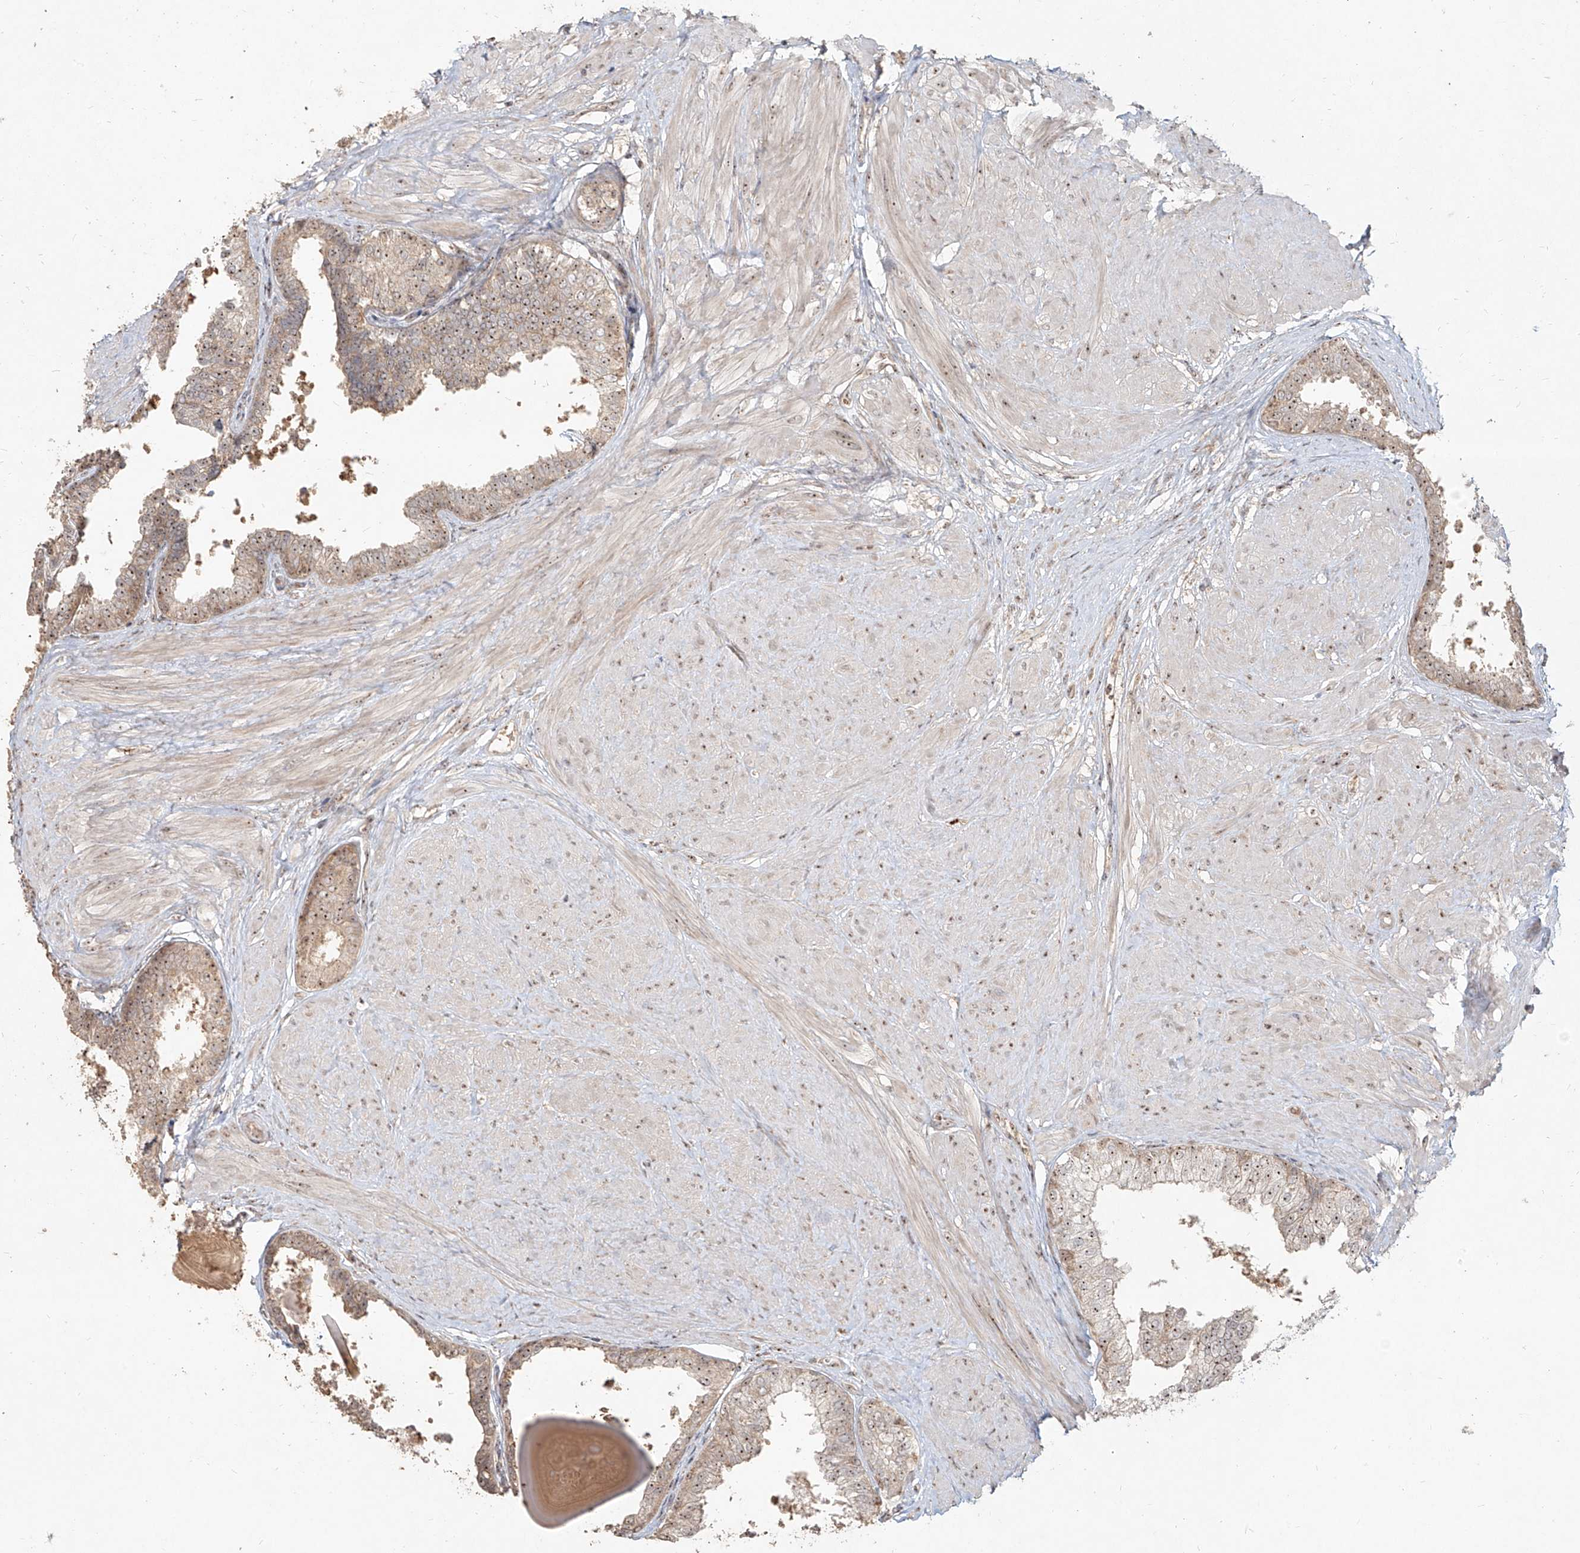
{"staining": {"intensity": "moderate", "quantity": ">75%", "location": "cytoplasmic/membranous,nuclear"}, "tissue": "prostate", "cell_type": "Glandular cells", "image_type": "normal", "snomed": [{"axis": "morphology", "description": "Normal tissue, NOS"}, {"axis": "topography", "description": "Prostate"}], "caption": "This is a histology image of immunohistochemistry staining of normal prostate, which shows moderate expression in the cytoplasmic/membranous,nuclear of glandular cells.", "gene": "BYSL", "patient": {"sex": "male", "age": 48}}